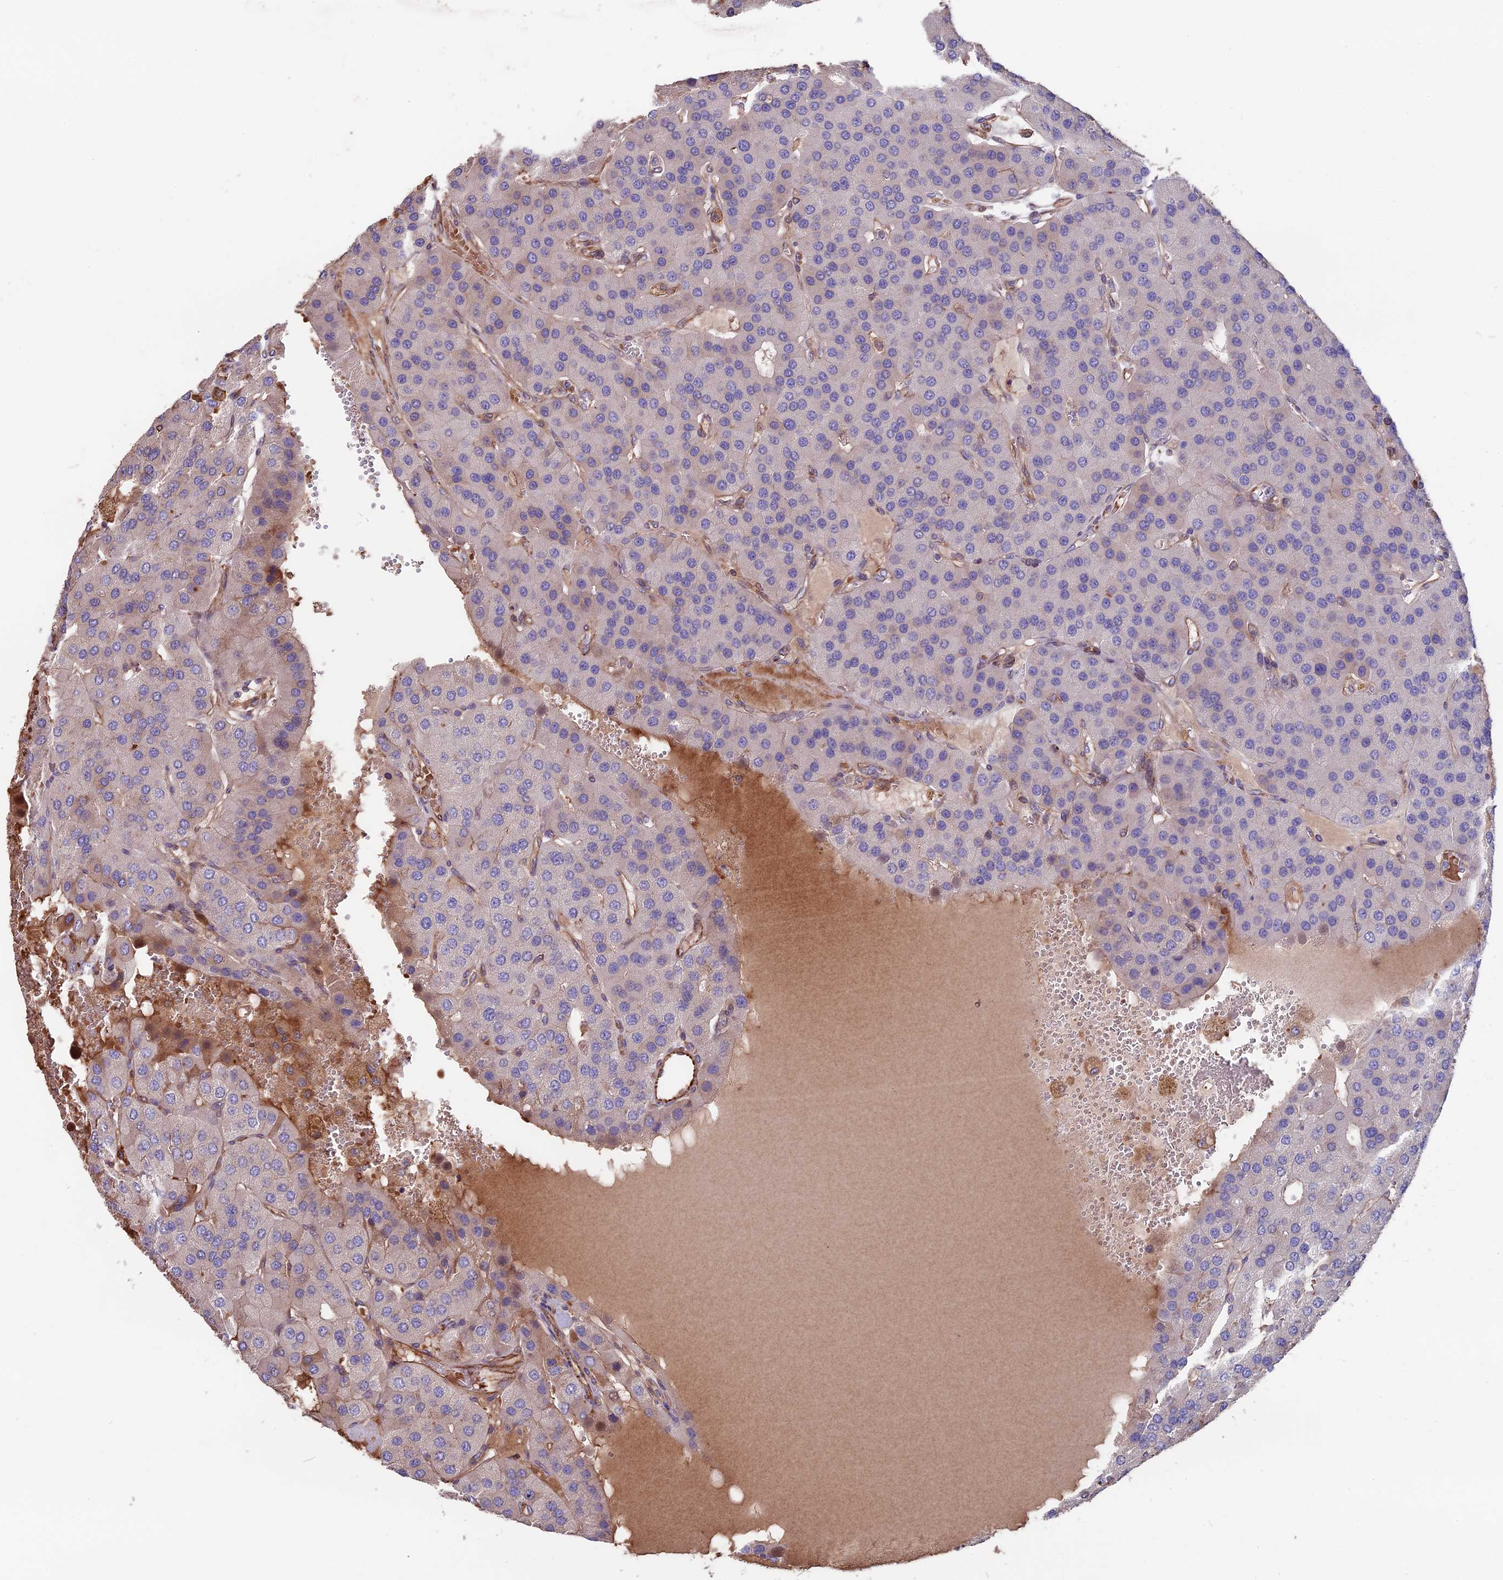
{"staining": {"intensity": "negative", "quantity": "none", "location": "none"}, "tissue": "parathyroid gland", "cell_type": "Glandular cells", "image_type": "normal", "snomed": [{"axis": "morphology", "description": "Normal tissue, NOS"}, {"axis": "morphology", "description": "Adenoma, NOS"}, {"axis": "topography", "description": "Parathyroid gland"}], "caption": "An immunohistochemistry micrograph of normal parathyroid gland is shown. There is no staining in glandular cells of parathyroid gland.", "gene": "SEH1L", "patient": {"sex": "female", "age": 86}}